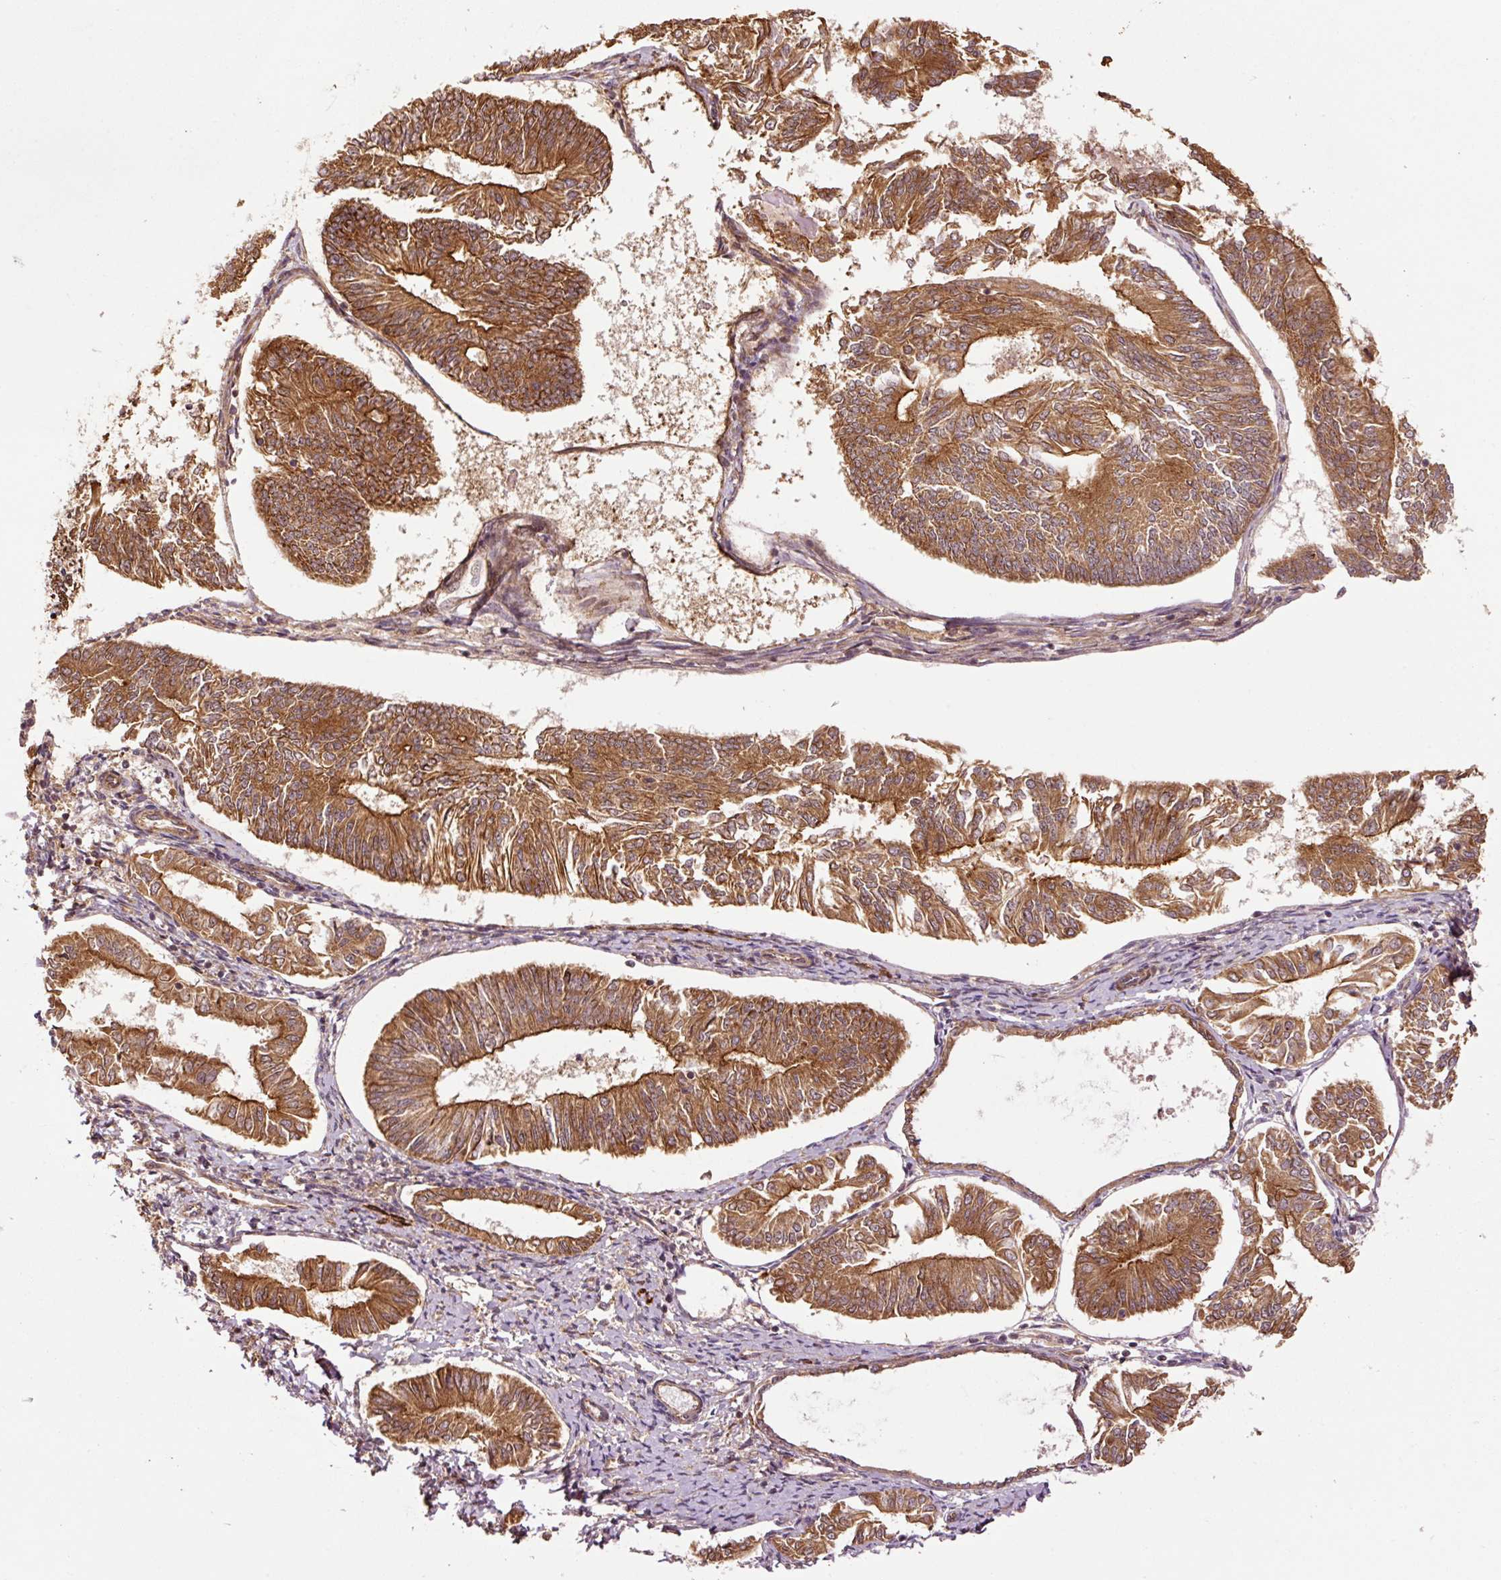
{"staining": {"intensity": "strong", "quantity": ">75%", "location": "cytoplasmic/membranous"}, "tissue": "endometrial cancer", "cell_type": "Tumor cells", "image_type": "cancer", "snomed": [{"axis": "morphology", "description": "Adenocarcinoma, NOS"}, {"axis": "topography", "description": "Endometrium"}], "caption": "Immunohistochemistry of human adenocarcinoma (endometrial) demonstrates high levels of strong cytoplasmic/membranous expression in approximately >75% of tumor cells.", "gene": "OXER1", "patient": {"sex": "female", "age": 58}}